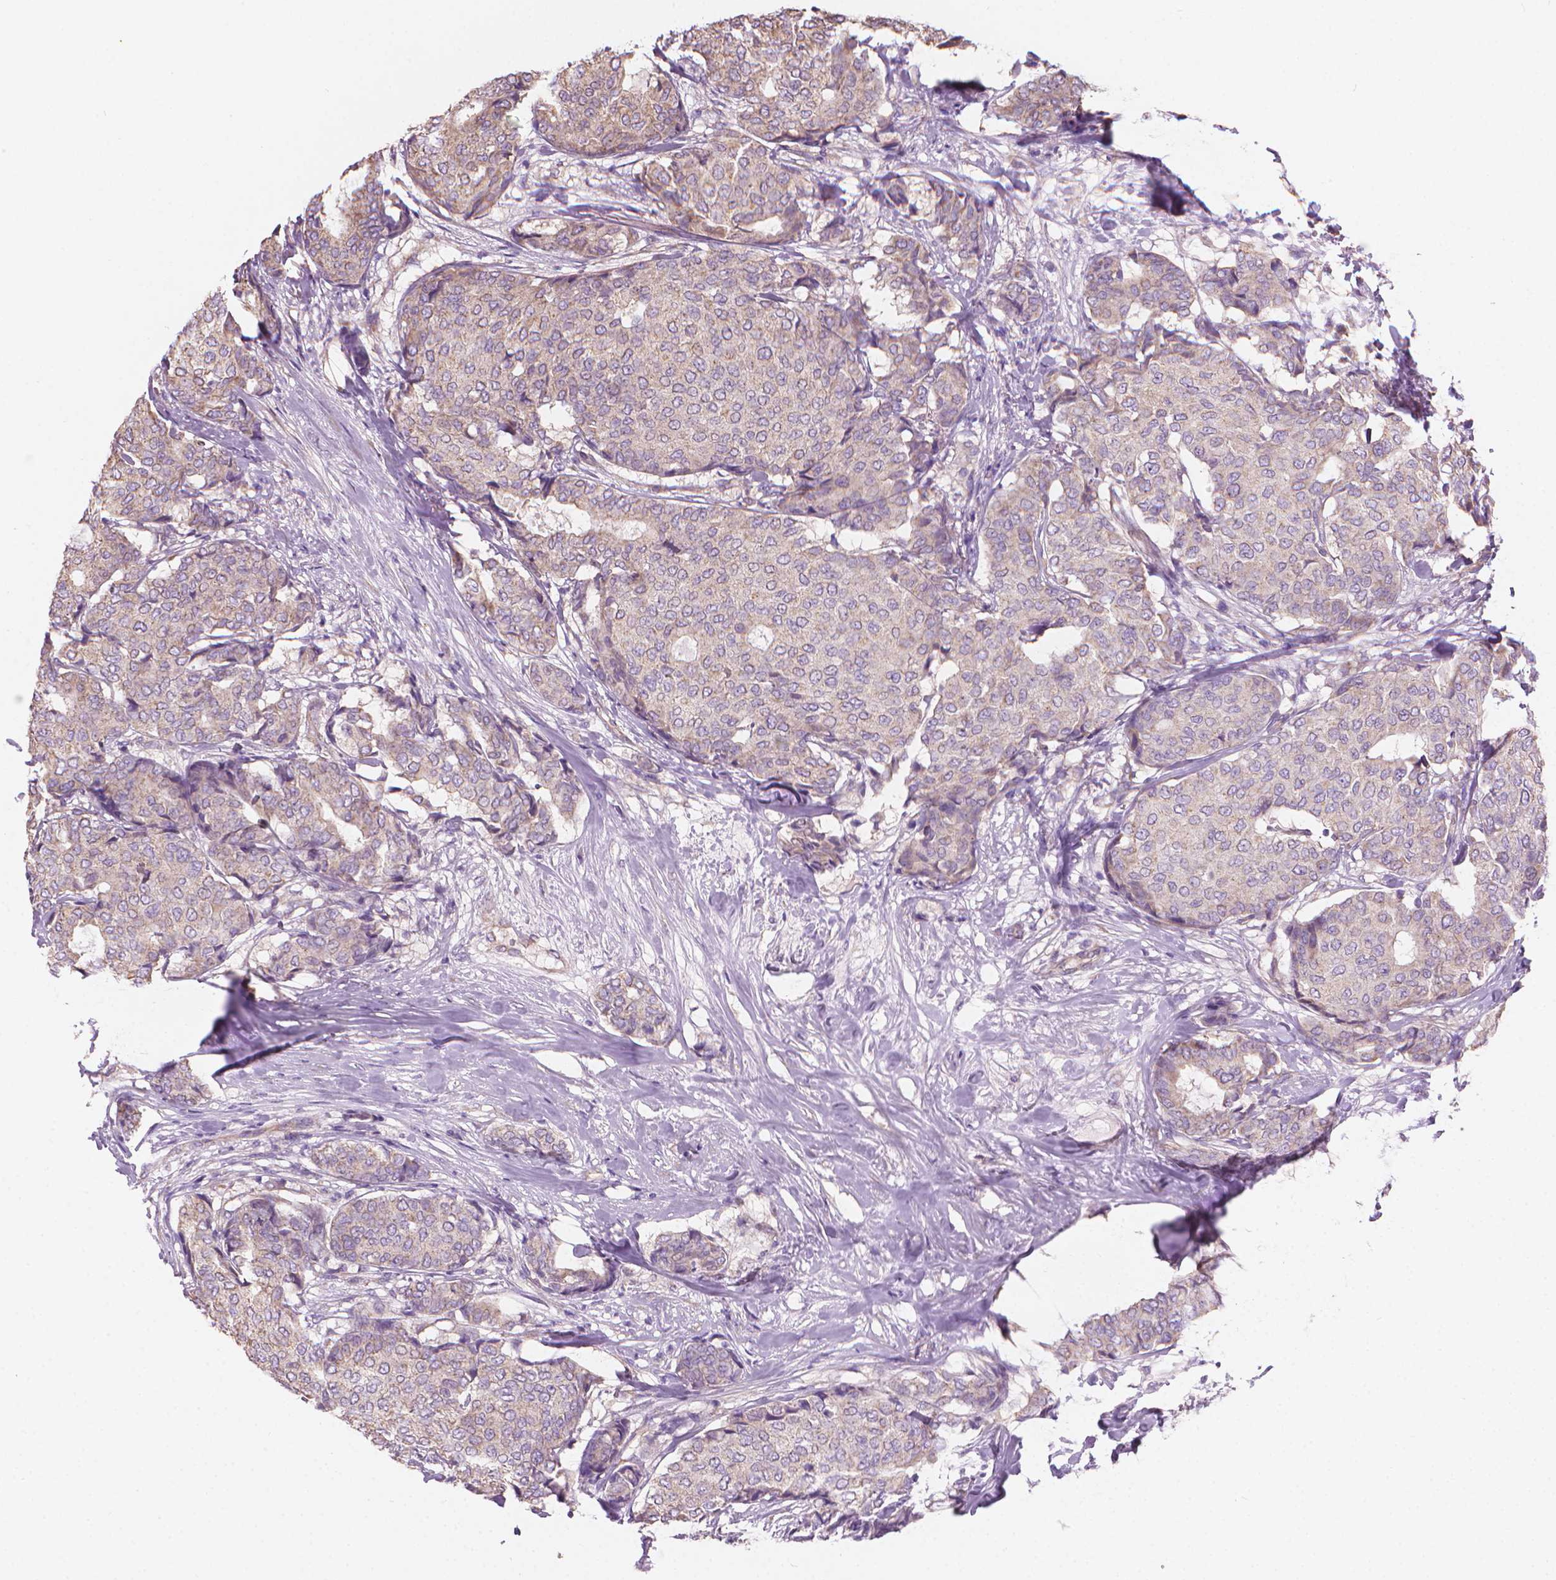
{"staining": {"intensity": "weak", "quantity": "<25%", "location": "cytoplasmic/membranous"}, "tissue": "breast cancer", "cell_type": "Tumor cells", "image_type": "cancer", "snomed": [{"axis": "morphology", "description": "Duct carcinoma"}, {"axis": "topography", "description": "Breast"}], "caption": "Tumor cells show no significant protein staining in breast cancer (intraductal carcinoma).", "gene": "TTC29", "patient": {"sex": "female", "age": 75}}